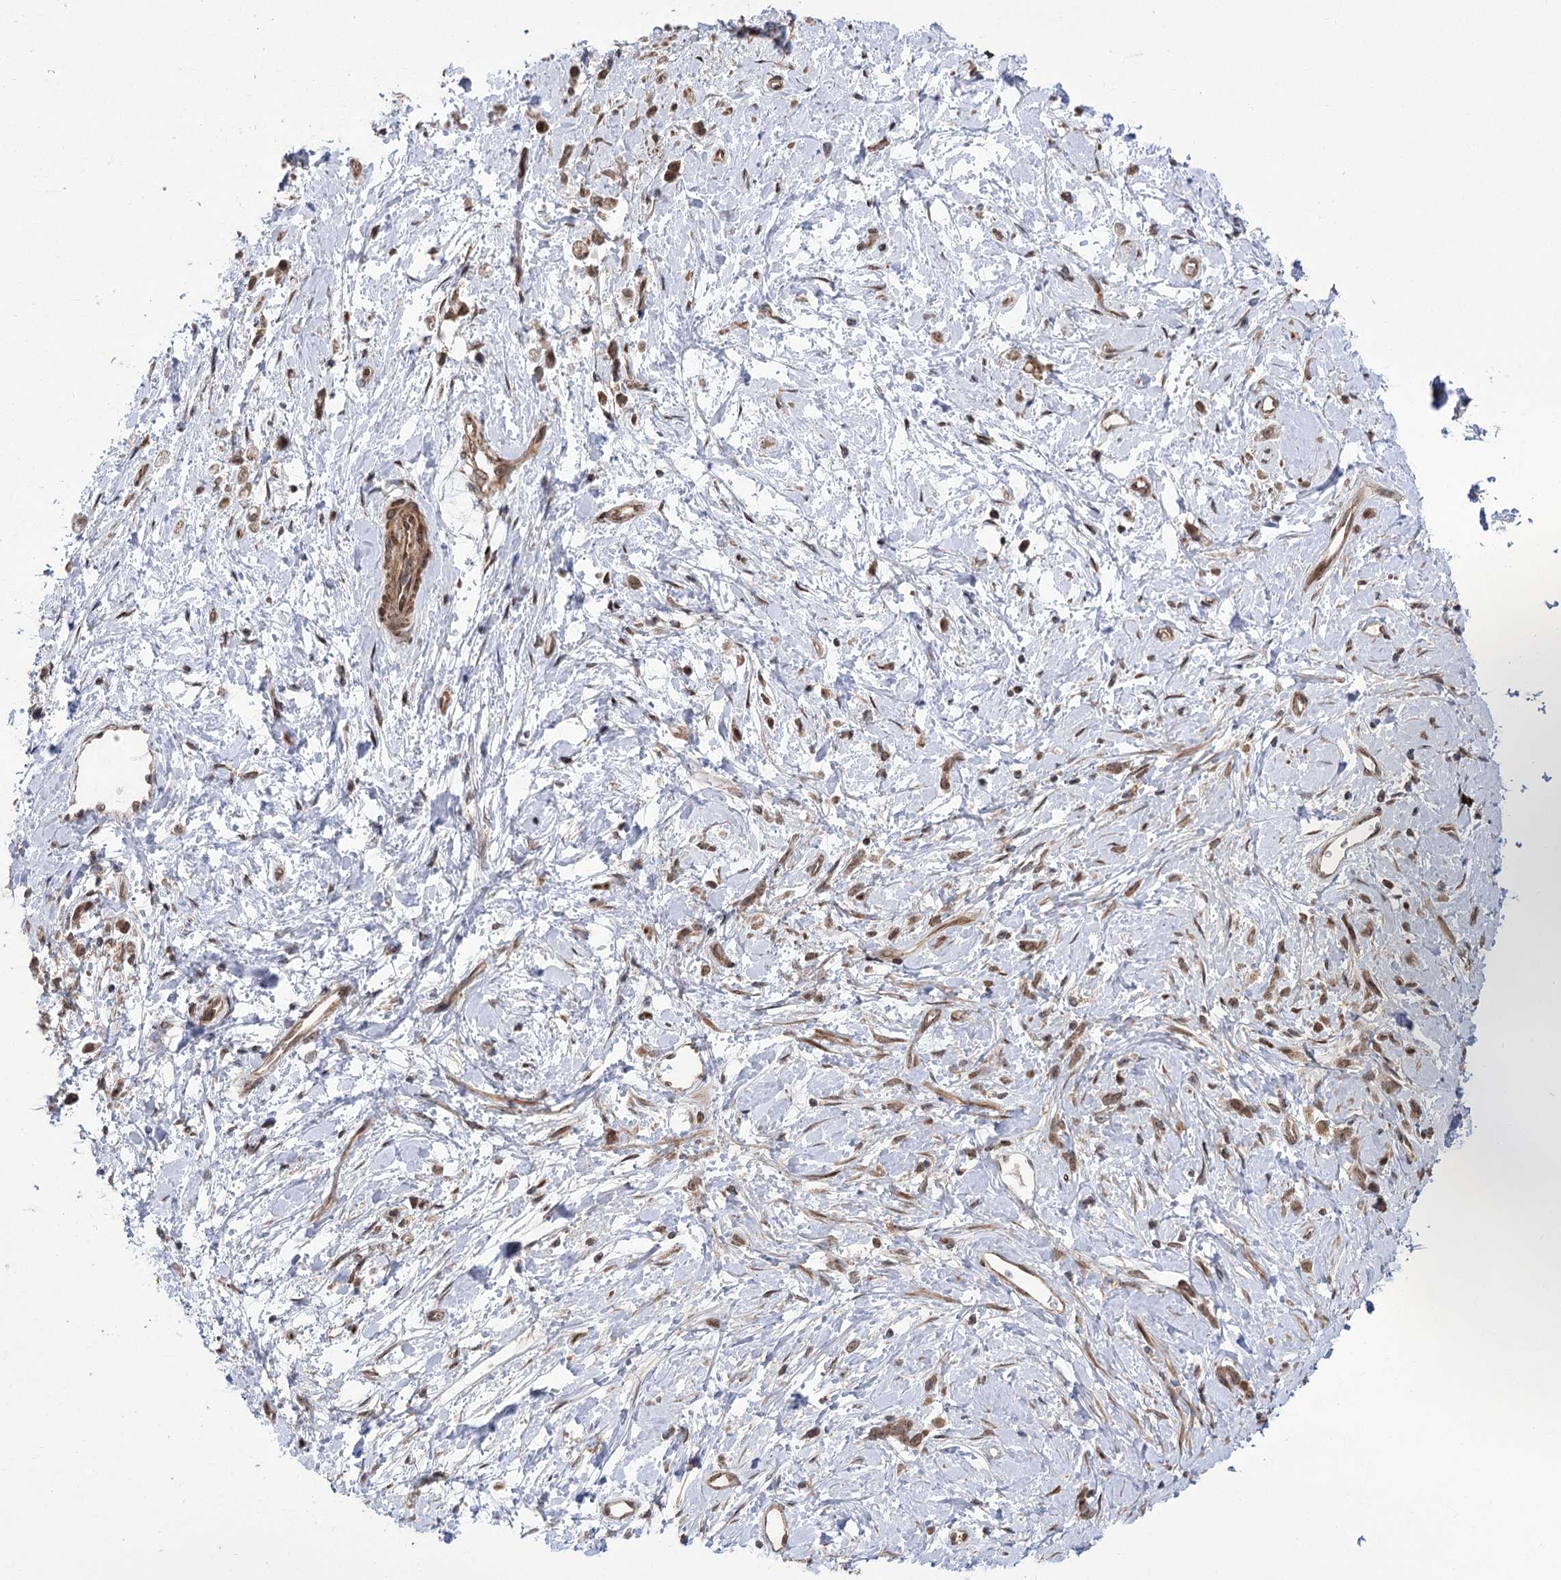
{"staining": {"intensity": "moderate", "quantity": ">75%", "location": "cytoplasmic/membranous,nuclear"}, "tissue": "stomach cancer", "cell_type": "Tumor cells", "image_type": "cancer", "snomed": [{"axis": "morphology", "description": "Adenocarcinoma, NOS"}, {"axis": "topography", "description": "Stomach"}], "caption": "Brown immunohistochemical staining in stomach cancer demonstrates moderate cytoplasmic/membranous and nuclear staining in about >75% of tumor cells.", "gene": "TENM2", "patient": {"sex": "female", "age": 60}}